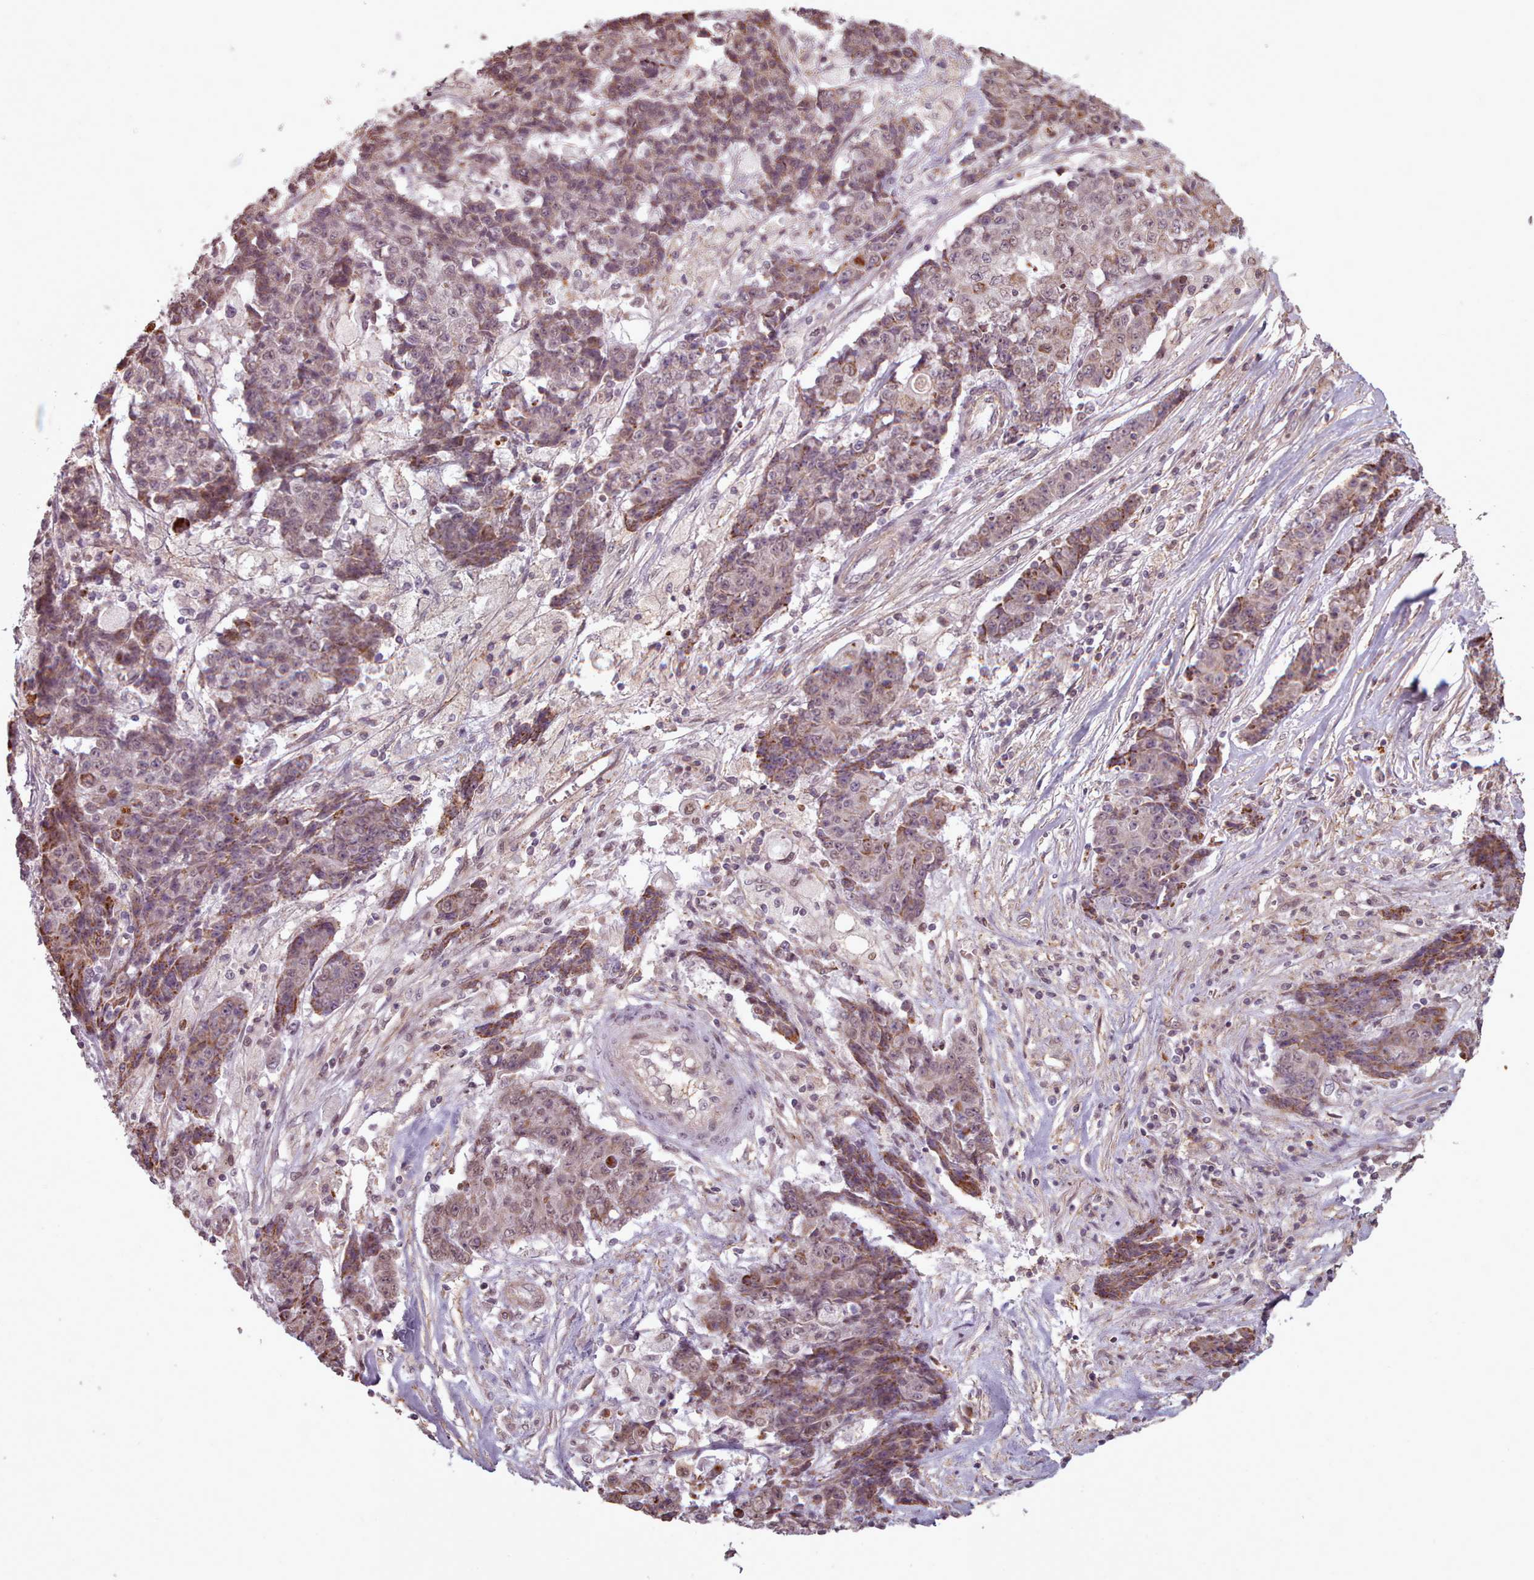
{"staining": {"intensity": "weak", "quantity": "<25%", "location": "cytoplasmic/membranous"}, "tissue": "ovarian cancer", "cell_type": "Tumor cells", "image_type": "cancer", "snomed": [{"axis": "morphology", "description": "Carcinoma, endometroid"}, {"axis": "topography", "description": "Ovary"}], "caption": "Tumor cells show no significant protein staining in endometroid carcinoma (ovarian).", "gene": "ZMYM4", "patient": {"sex": "female", "age": 42}}